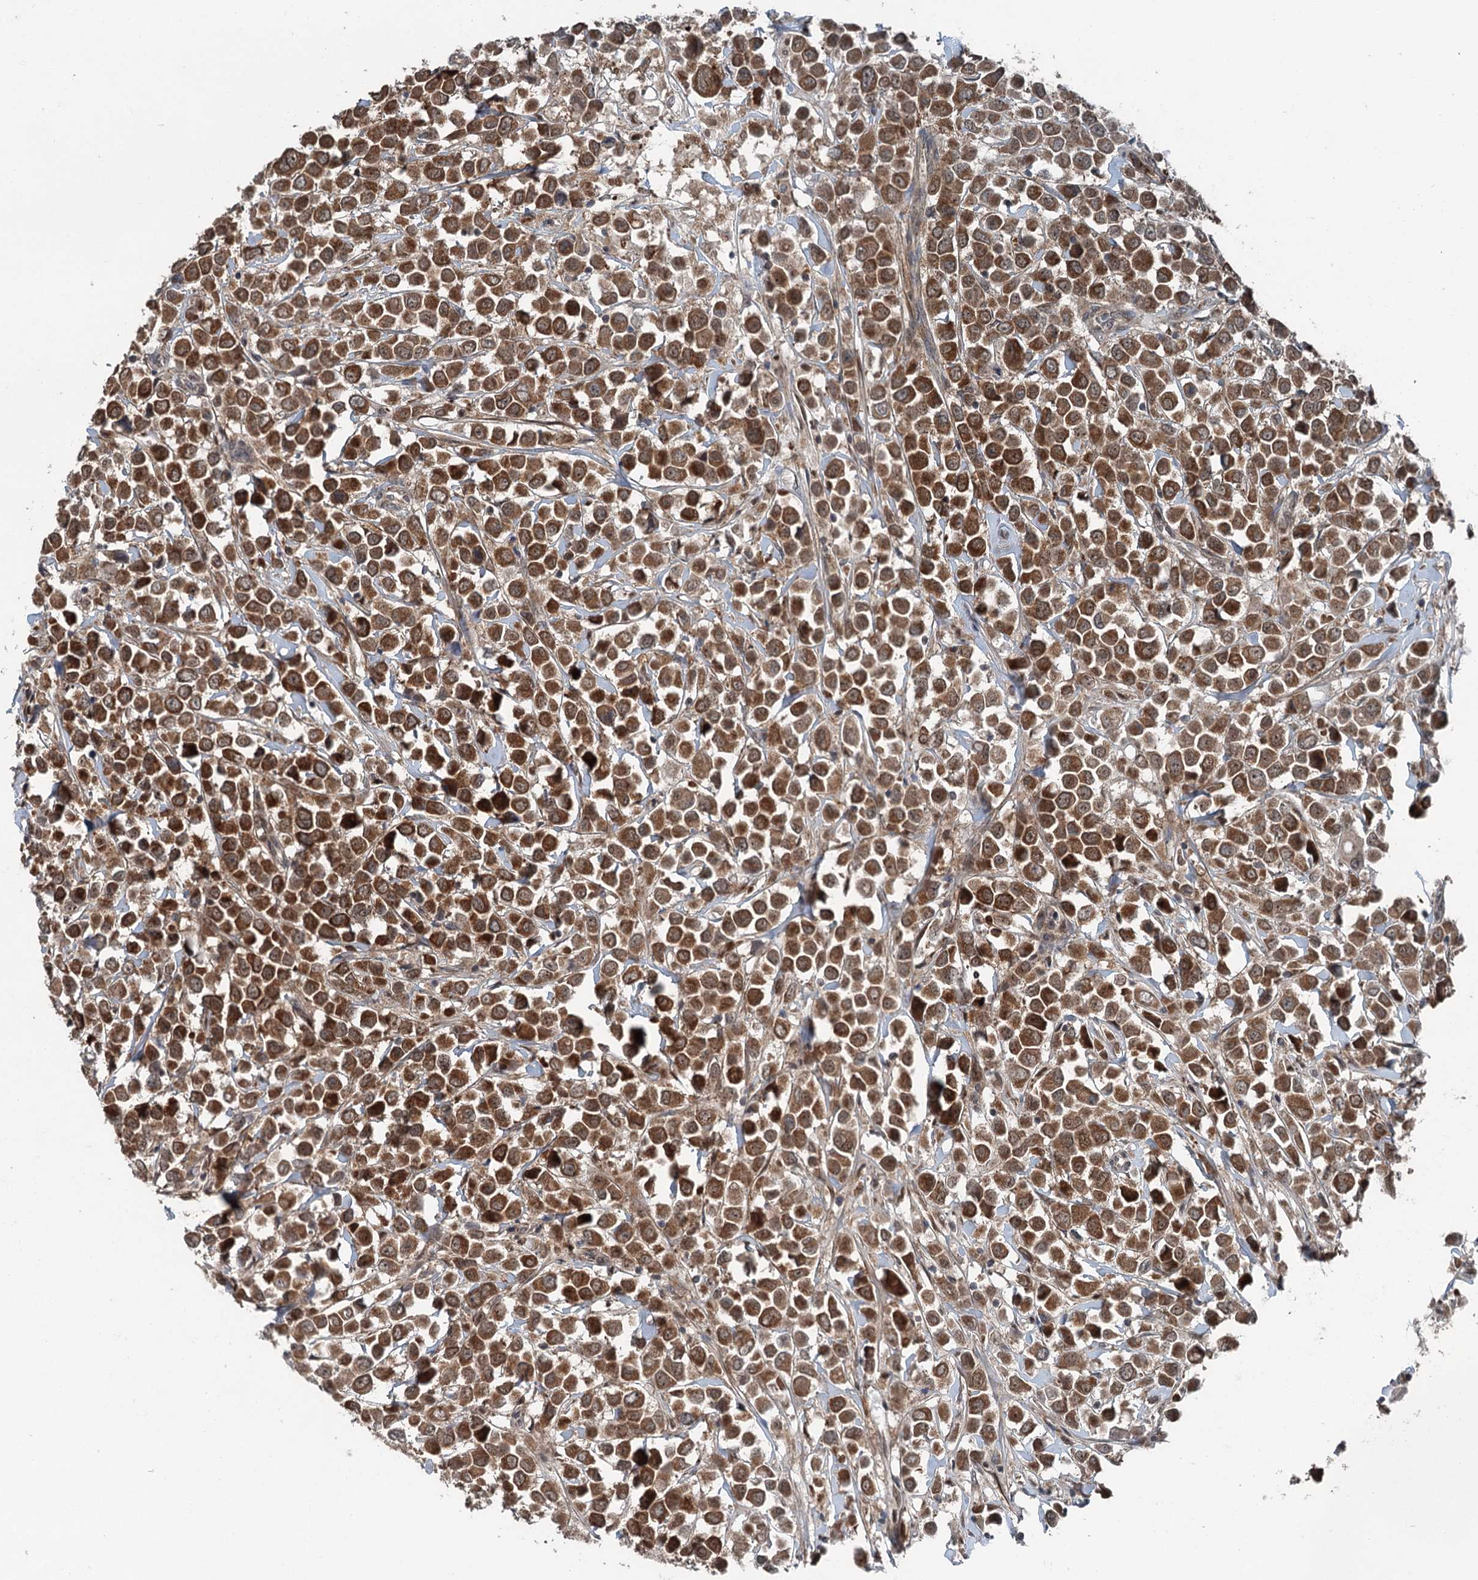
{"staining": {"intensity": "strong", "quantity": ">75%", "location": "cytoplasmic/membranous"}, "tissue": "breast cancer", "cell_type": "Tumor cells", "image_type": "cancer", "snomed": [{"axis": "morphology", "description": "Duct carcinoma"}, {"axis": "topography", "description": "Breast"}], "caption": "Immunohistochemical staining of human invasive ductal carcinoma (breast) shows high levels of strong cytoplasmic/membranous protein expression in approximately >75% of tumor cells. (brown staining indicates protein expression, while blue staining denotes nuclei).", "gene": "WAPL", "patient": {"sex": "female", "age": 61}}